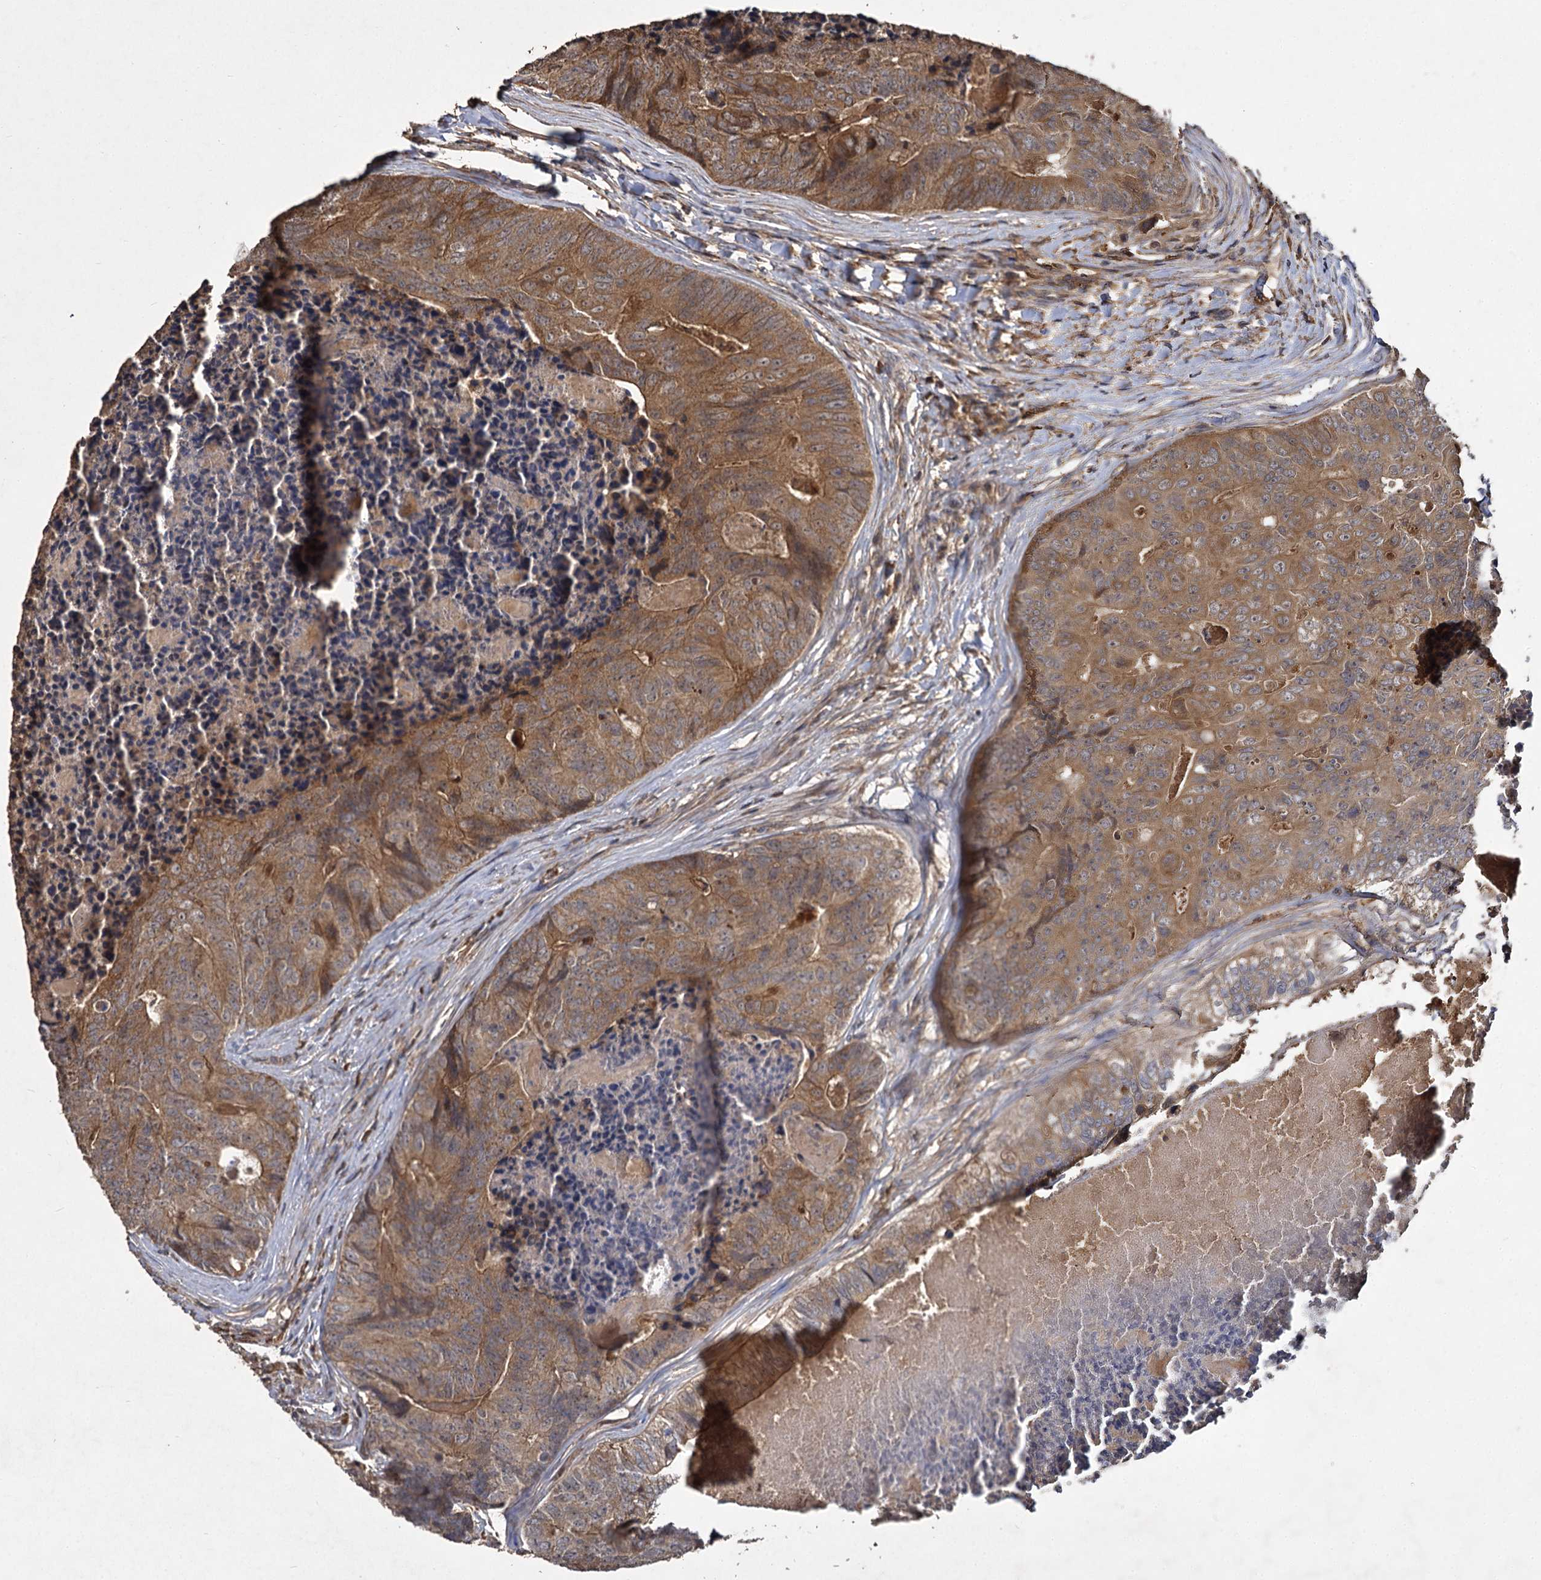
{"staining": {"intensity": "moderate", "quantity": ">75%", "location": "cytoplasmic/membranous"}, "tissue": "colorectal cancer", "cell_type": "Tumor cells", "image_type": "cancer", "snomed": [{"axis": "morphology", "description": "Adenocarcinoma, NOS"}, {"axis": "topography", "description": "Colon"}], "caption": "Immunohistochemical staining of human colorectal adenocarcinoma reveals medium levels of moderate cytoplasmic/membranous protein staining in about >75% of tumor cells.", "gene": "GCLC", "patient": {"sex": "female", "age": 67}}